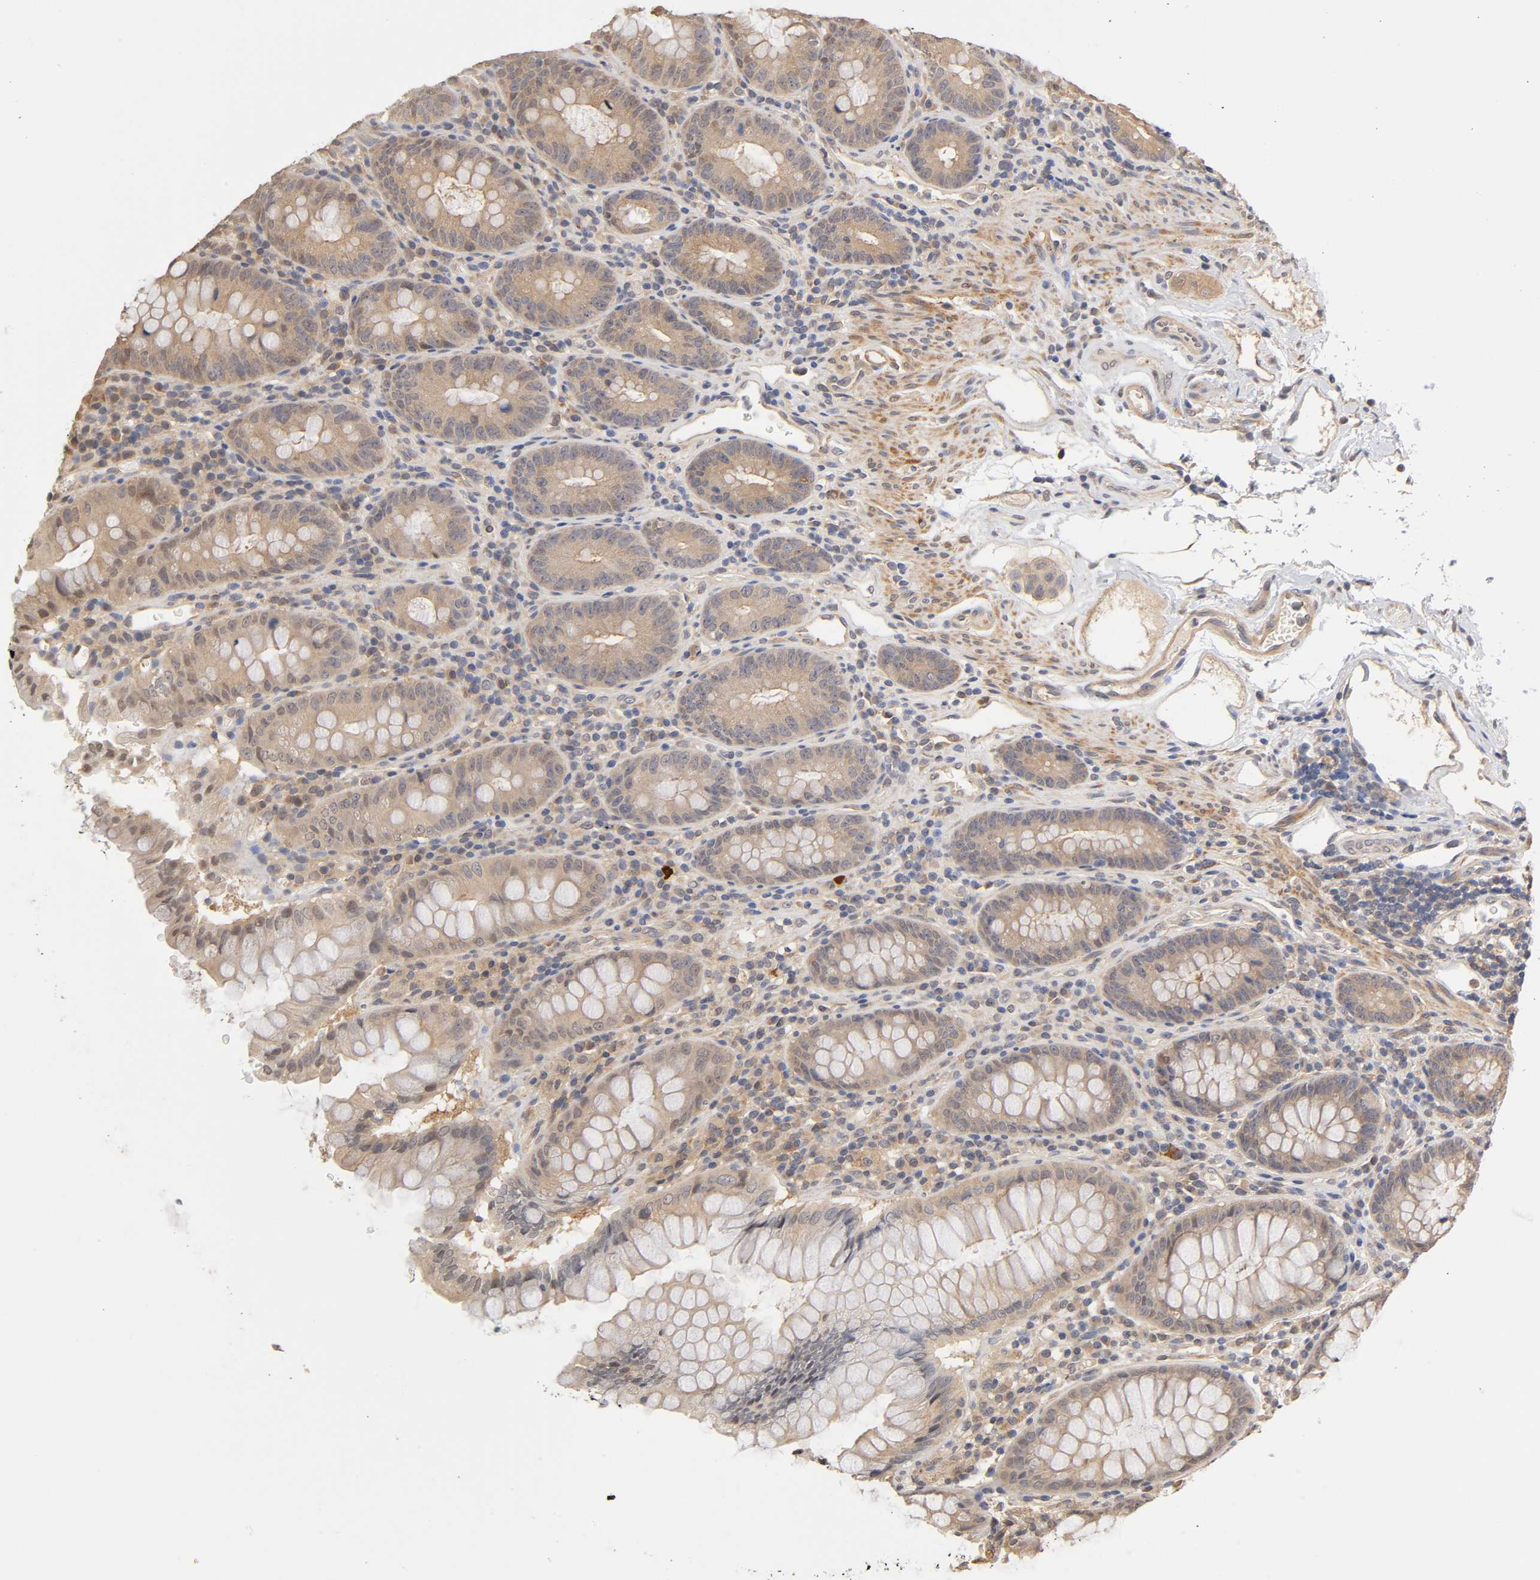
{"staining": {"intensity": "moderate", "quantity": ">75%", "location": "cytoplasmic/membranous"}, "tissue": "colon", "cell_type": "Endothelial cells", "image_type": "normal", "snomed": [{"axis": "morphology", "description": "Normal tissue, NOS"}, {"axis": "topography", "description": "Colon"}], "caption": "Approximately >75% of endothelial cells in normal colon demonstrate moderate cytoplasmic/membranous protein staining as visualized by brown immunohistochemical staining.", "gene": "PDE5A", "patient": {"sex": "female", "age": 46}}